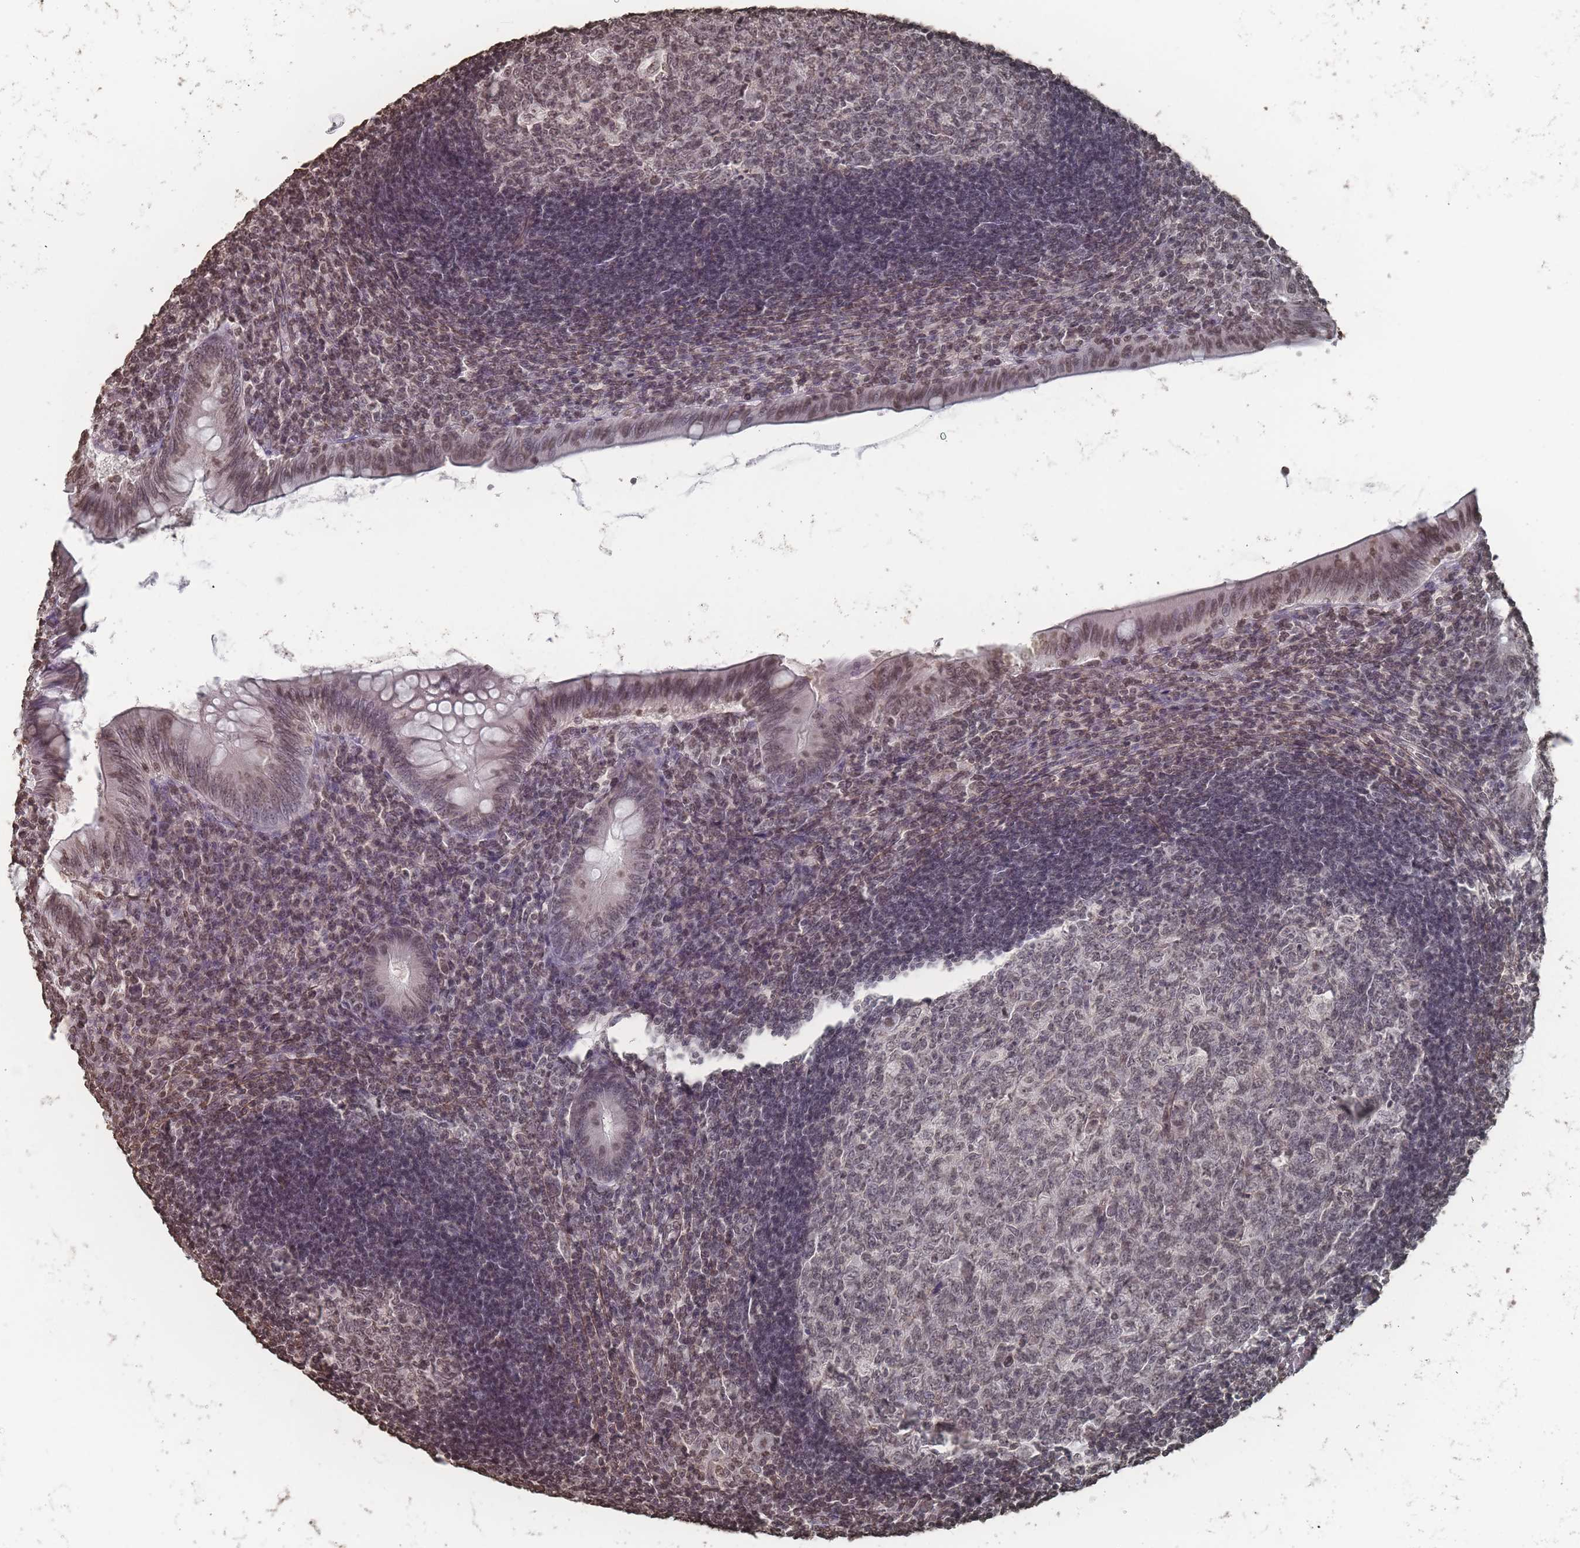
{"staining": {"intensity": "moderate", "quantity": "25%-75%", "location": "nuclear"}, "tissue": "appendix", "cell_type": "Glandular cells", "image_type": "normal", "snomed": [{"axis": "morphology", "description": "Normal tissue, NOS"}, {"axis": "topography", "description": "Appendix"}], "caption": "Protein expression analysis of unremarkable human appendix reveals moderate nuclear positivity in approximately 25%-75% of glandular cells. The protein is stained brown, and the nuclei are stained in blue (DAB (3,3'-diaminobenzidine) IHC with brightfield microscopy, high magnification).", "gene": "PLEKHG5", "patient": {"sex": "male", "age": 14}}